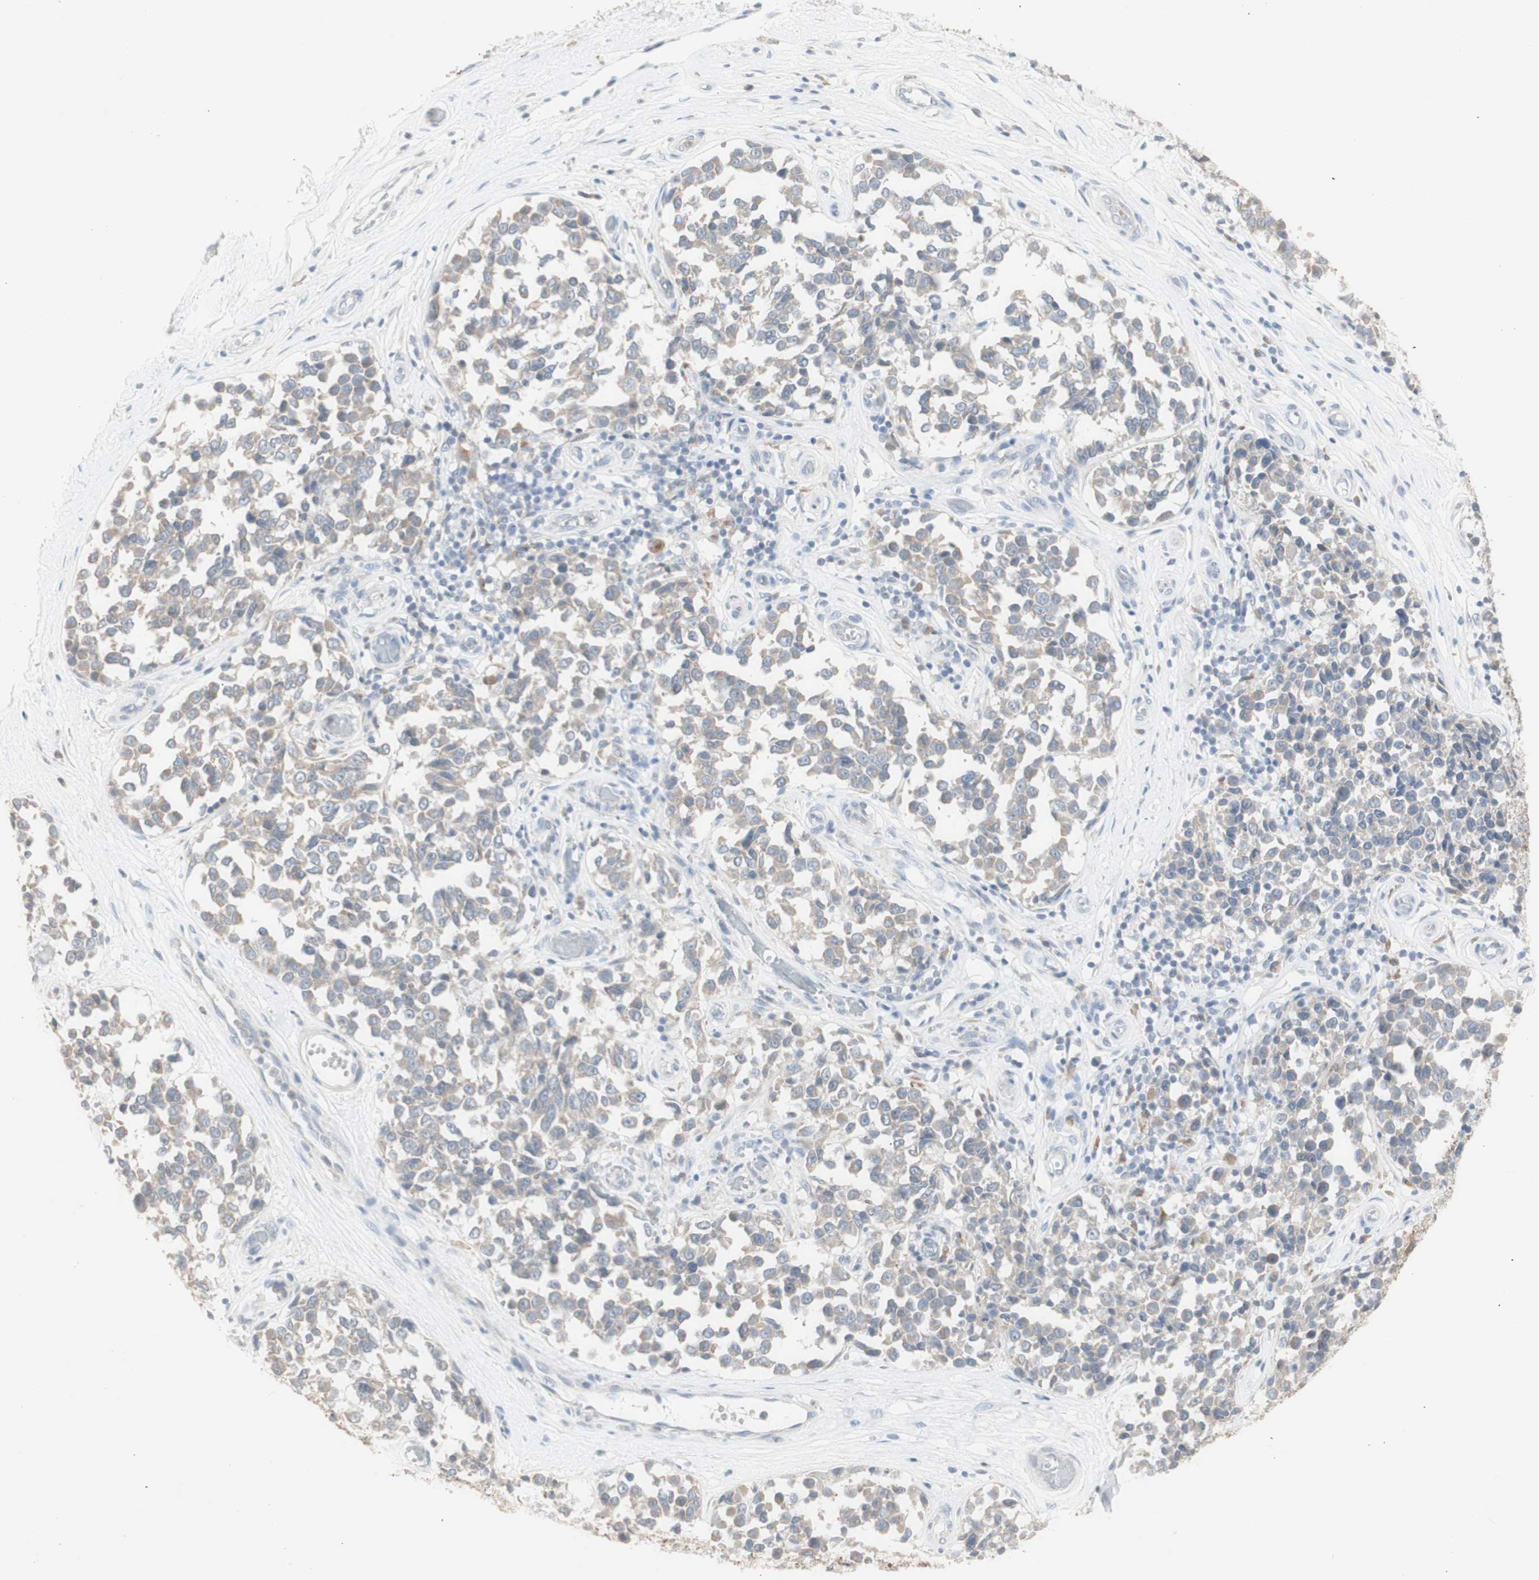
{"staining": {"intensity": "weak", "quantity": "<25%", "location": "cytoplasmic/membranous"}, "tissue": "melanoma", "cell_type": "Tumor cells", "image_type": "cancer", "snomed": [{"axis": "morphology", "description": "Malignant melanoma, NOS"}, {"axis": "topography", "description": "Skin"}], "caption": "The histopathology image displays no staining of tumor cells in malignant melanoma.", "gene": "ATP6V1B1", "patient": {"sex": "female", "age": 64}}